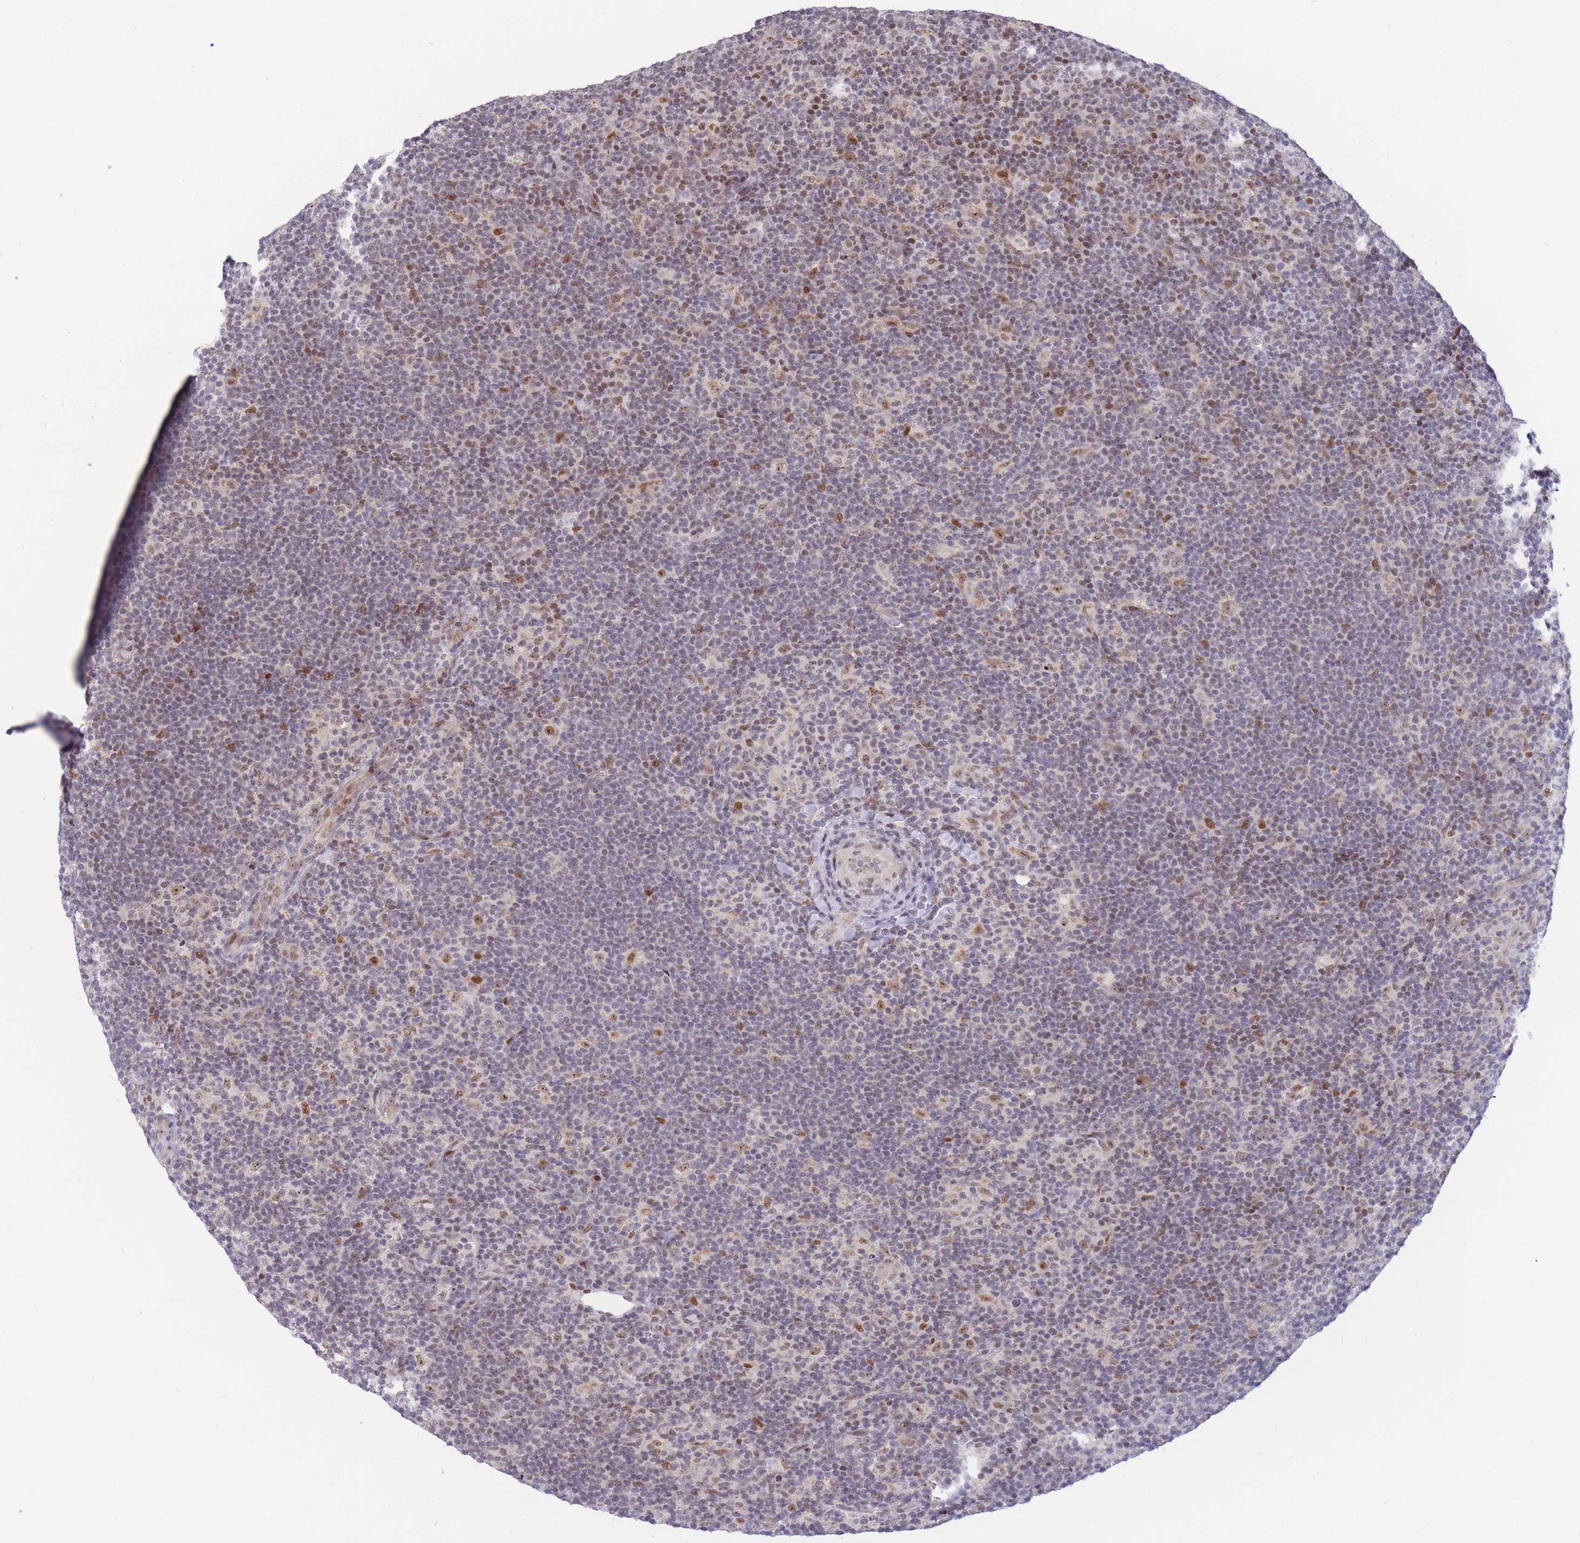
{"staining": {"intensity": "moderate", "quantity": ">75%", "location": "nuclear"}, "tissue": "lymphoma", "cell_type": "Tumor cells", "image_type": "cancer", "snomed": [{"axis": "morphology", "description": "Hodgkin's disease, NOS"}, {"axis": "topography", "description": "Lymph node"}], "caption": "IHC micrograph of neoplastic tissue: human lymphoma stained using immunohistochemistry (IHC) demonstrates medium levels of moderate protein expression localized specifically in the nuclear of tumor cells, appearing as a nuclear brown color.", "gene": "TARBP2", "patient": {"sex": "female", "age": 57}}